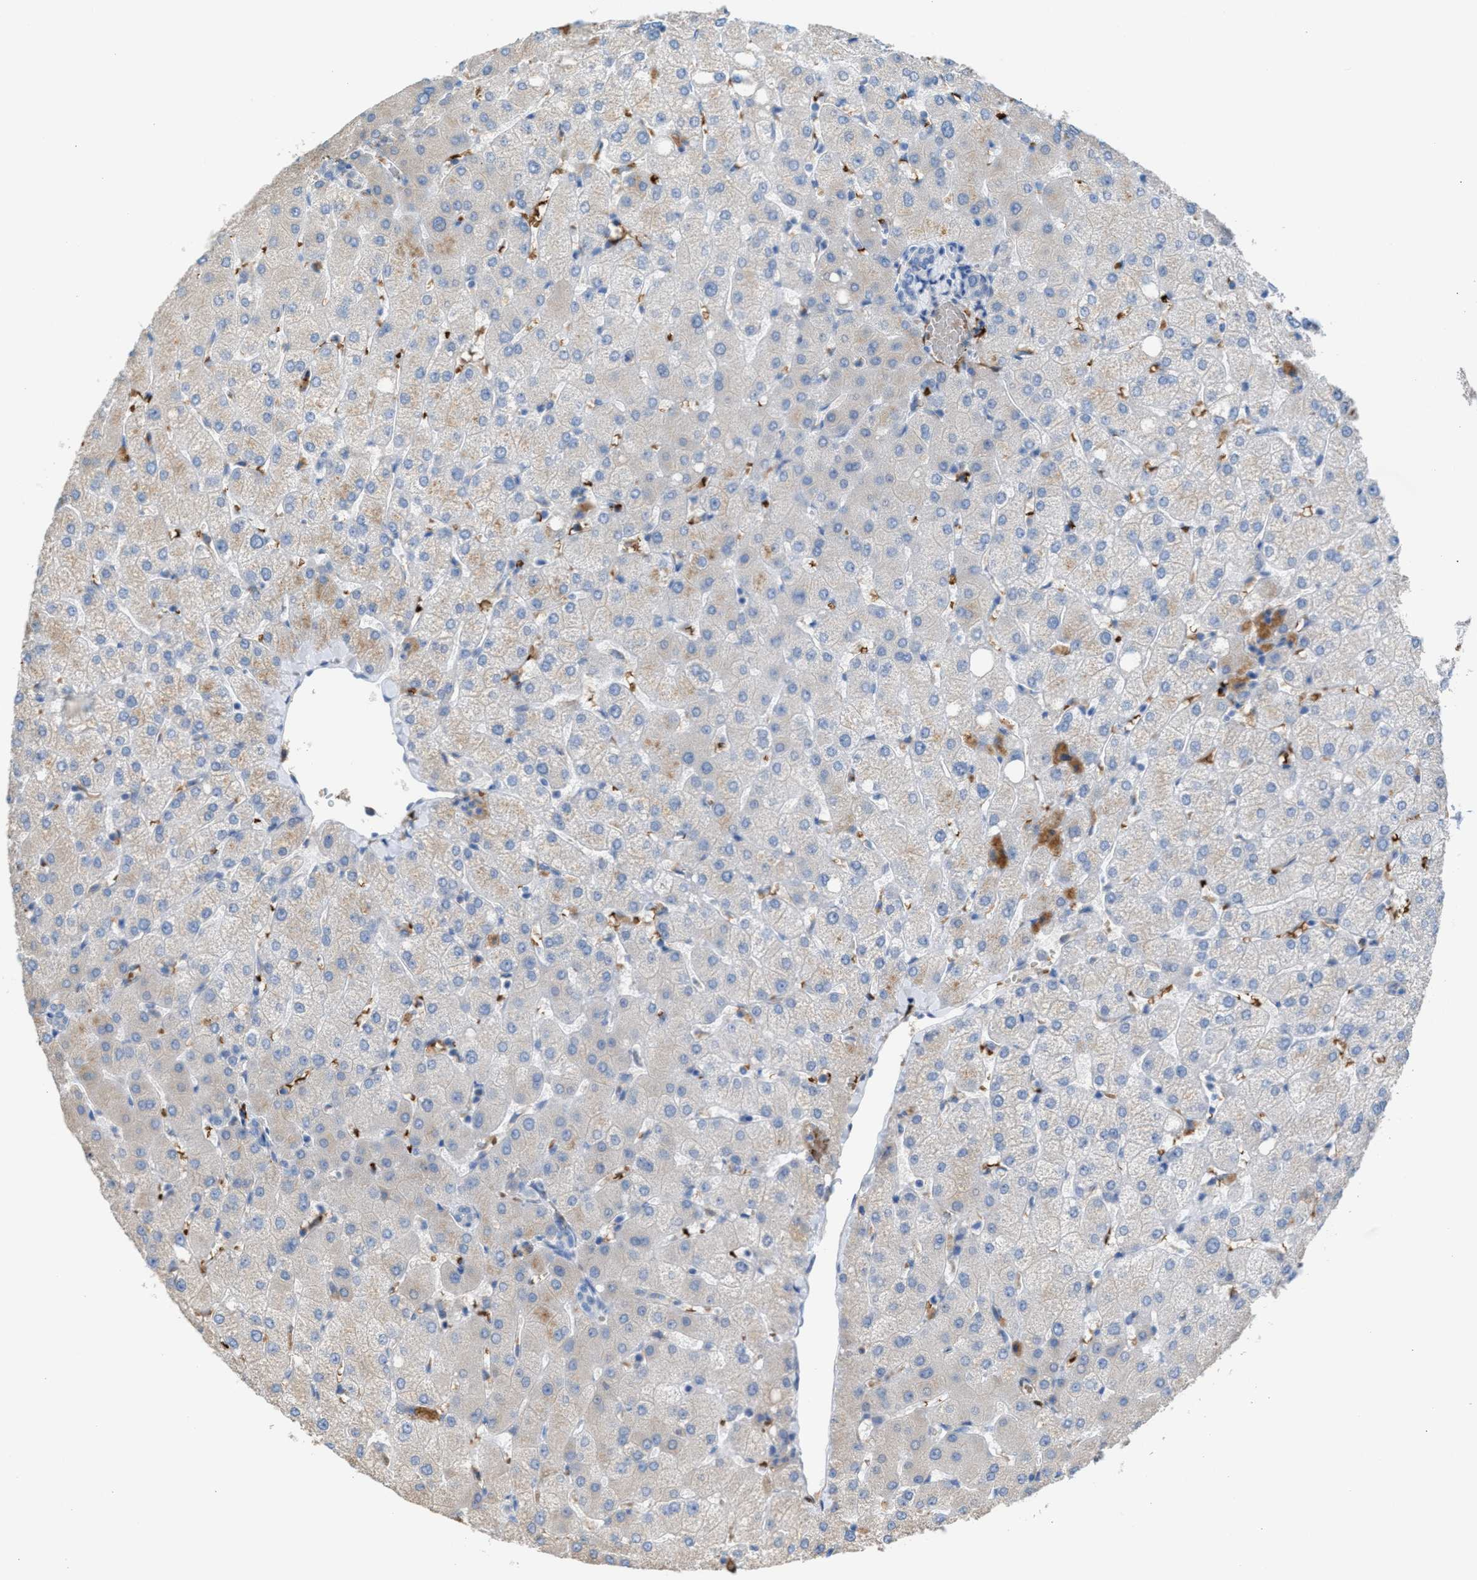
{"staining": {"intensity": "negative", "quantity": "none", "location": "none"}, "tissue": "liver", "cell_type": "Cholangiocytes", "image_type": "normal", "snomed": [{"axis": "morphology", "description": "Normal tissue, NOS"}, {"axis": "topography", "description": "Liver"}], "caption": "This is an immunohistochemistry histopathology image of unremarkable liver. There is no expression in cholangiocytes.", "gene": "CA3", "patient": {"sex": "female", "age": 54}}